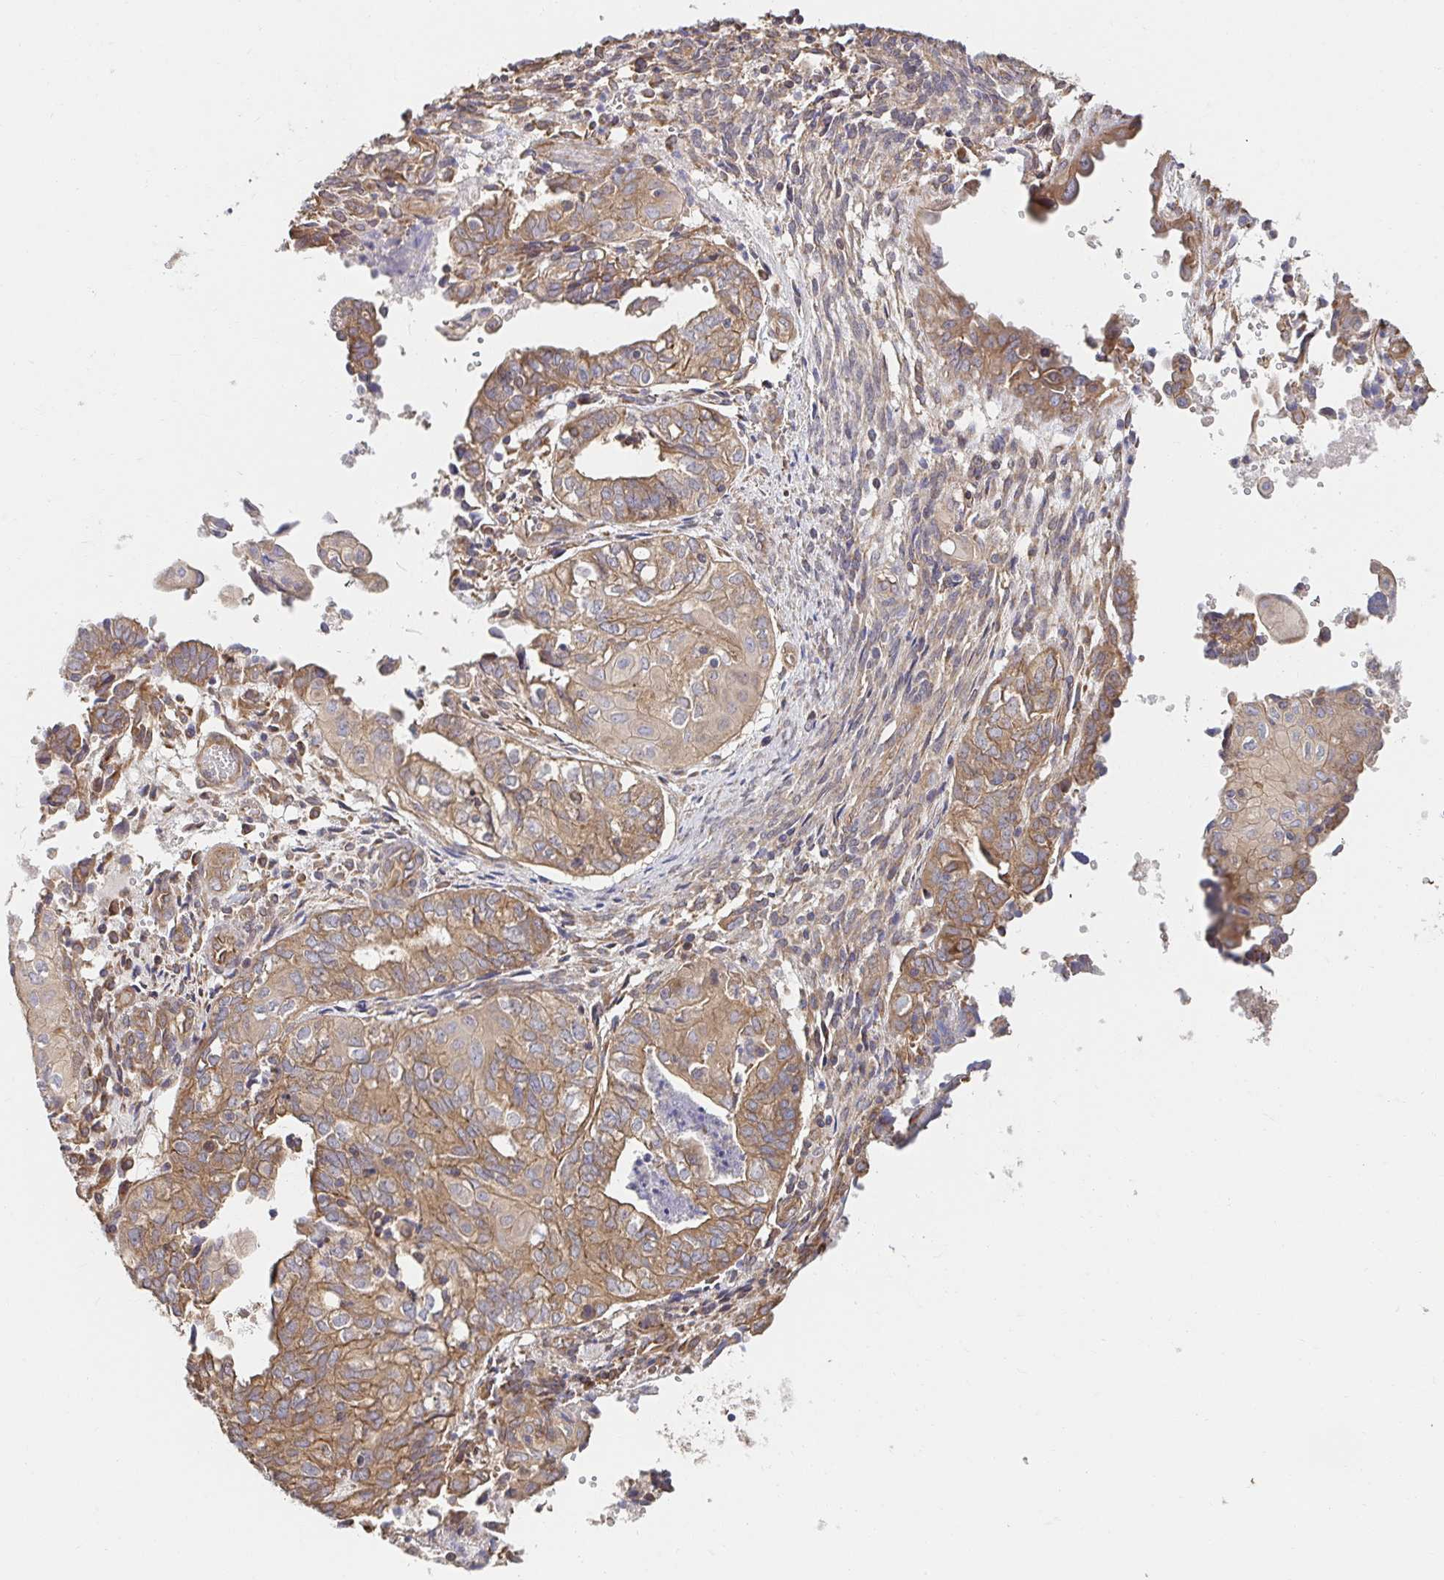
{"staining": {"intensity": "moderate", "quantity": ">75%", "location": "cytoplasmic/membranous"}, "tissue": "ovarian cancer", "cell_type": "Tumor cells", "image_type": "cancer", "snomed": [{"axis": "morphology", "description": "Carcinoma, endometroid"}, {"axis": "topography", "description": "Ovary"}], "caption": "IHC of ovarian endometroid carcinoma demonstrates medium levels of moderate cytoplasmic/membranous positivity in about >75% of tumor cells. (IHC, brightfield microscopy, high magnification).", "gene": "APBB1", "patient": {"sex": "female", "age": 64}}